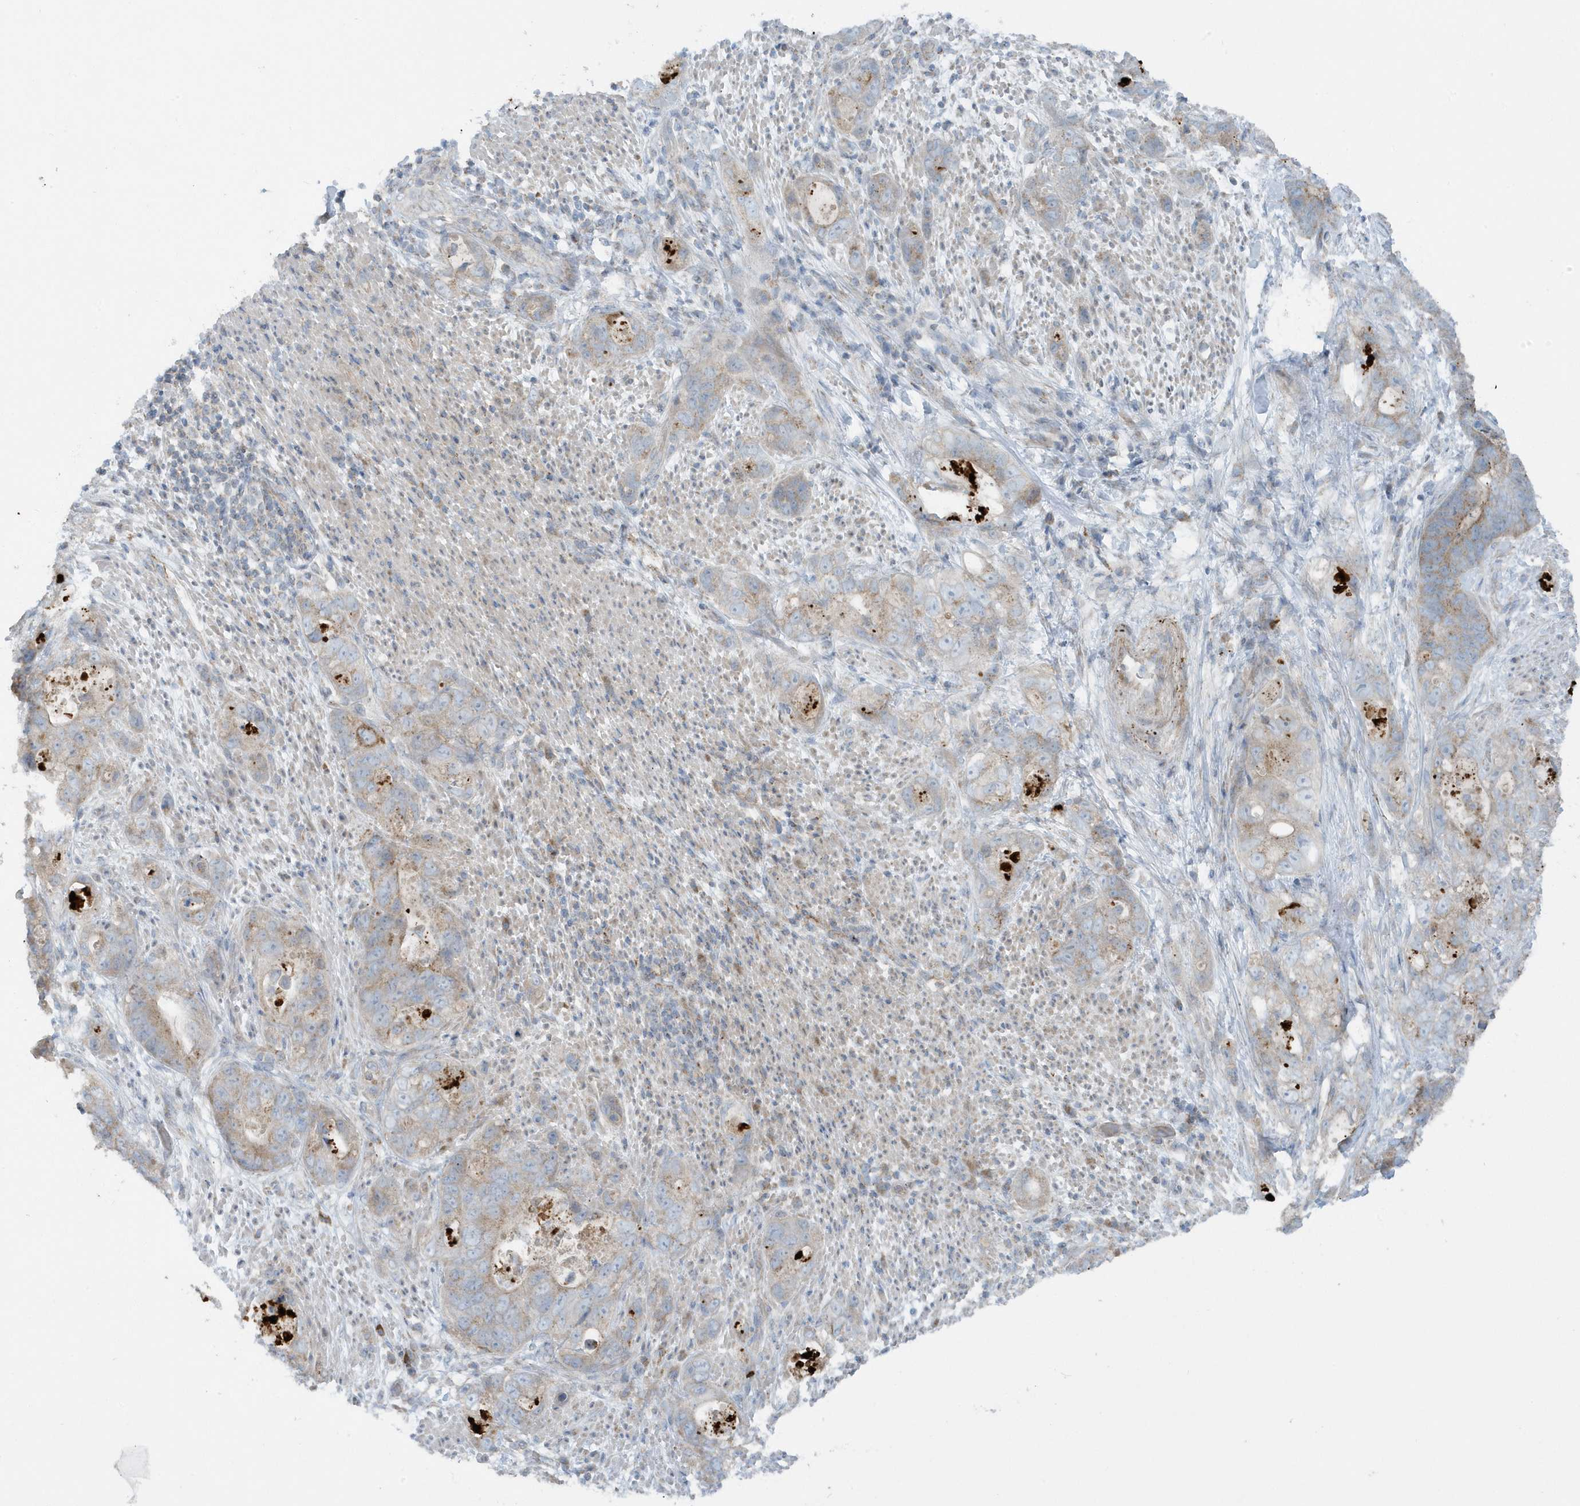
{"staining": {"intensity": "weak", "quantity": "25%-75%", "location": "cytoplasmic/membranous"}, "tissue": "stomach cancer", "cell_type": "Tumor cells", "image_type": "cancer", "snomed": [{"axis": "morphology", "description": "Adenocarcinoma, NOS"}, {"axis": "topography", "description": "Stomach"}], "caption": "Immunohistochemistry staining of stomach cancer (adenocarcinoma), which shows low levels of weak cytoplasmic/membranous expression in about 25%-75% of tumor cells indicating weak cytoplasmic/membranous protein staining. The staining was performed using DAB (brown) for protein detection and nuclei were counterstained in hematoxylin (blue).", "gene": "SLC38A2", "patient": {"sex": "female", "age": 89}}